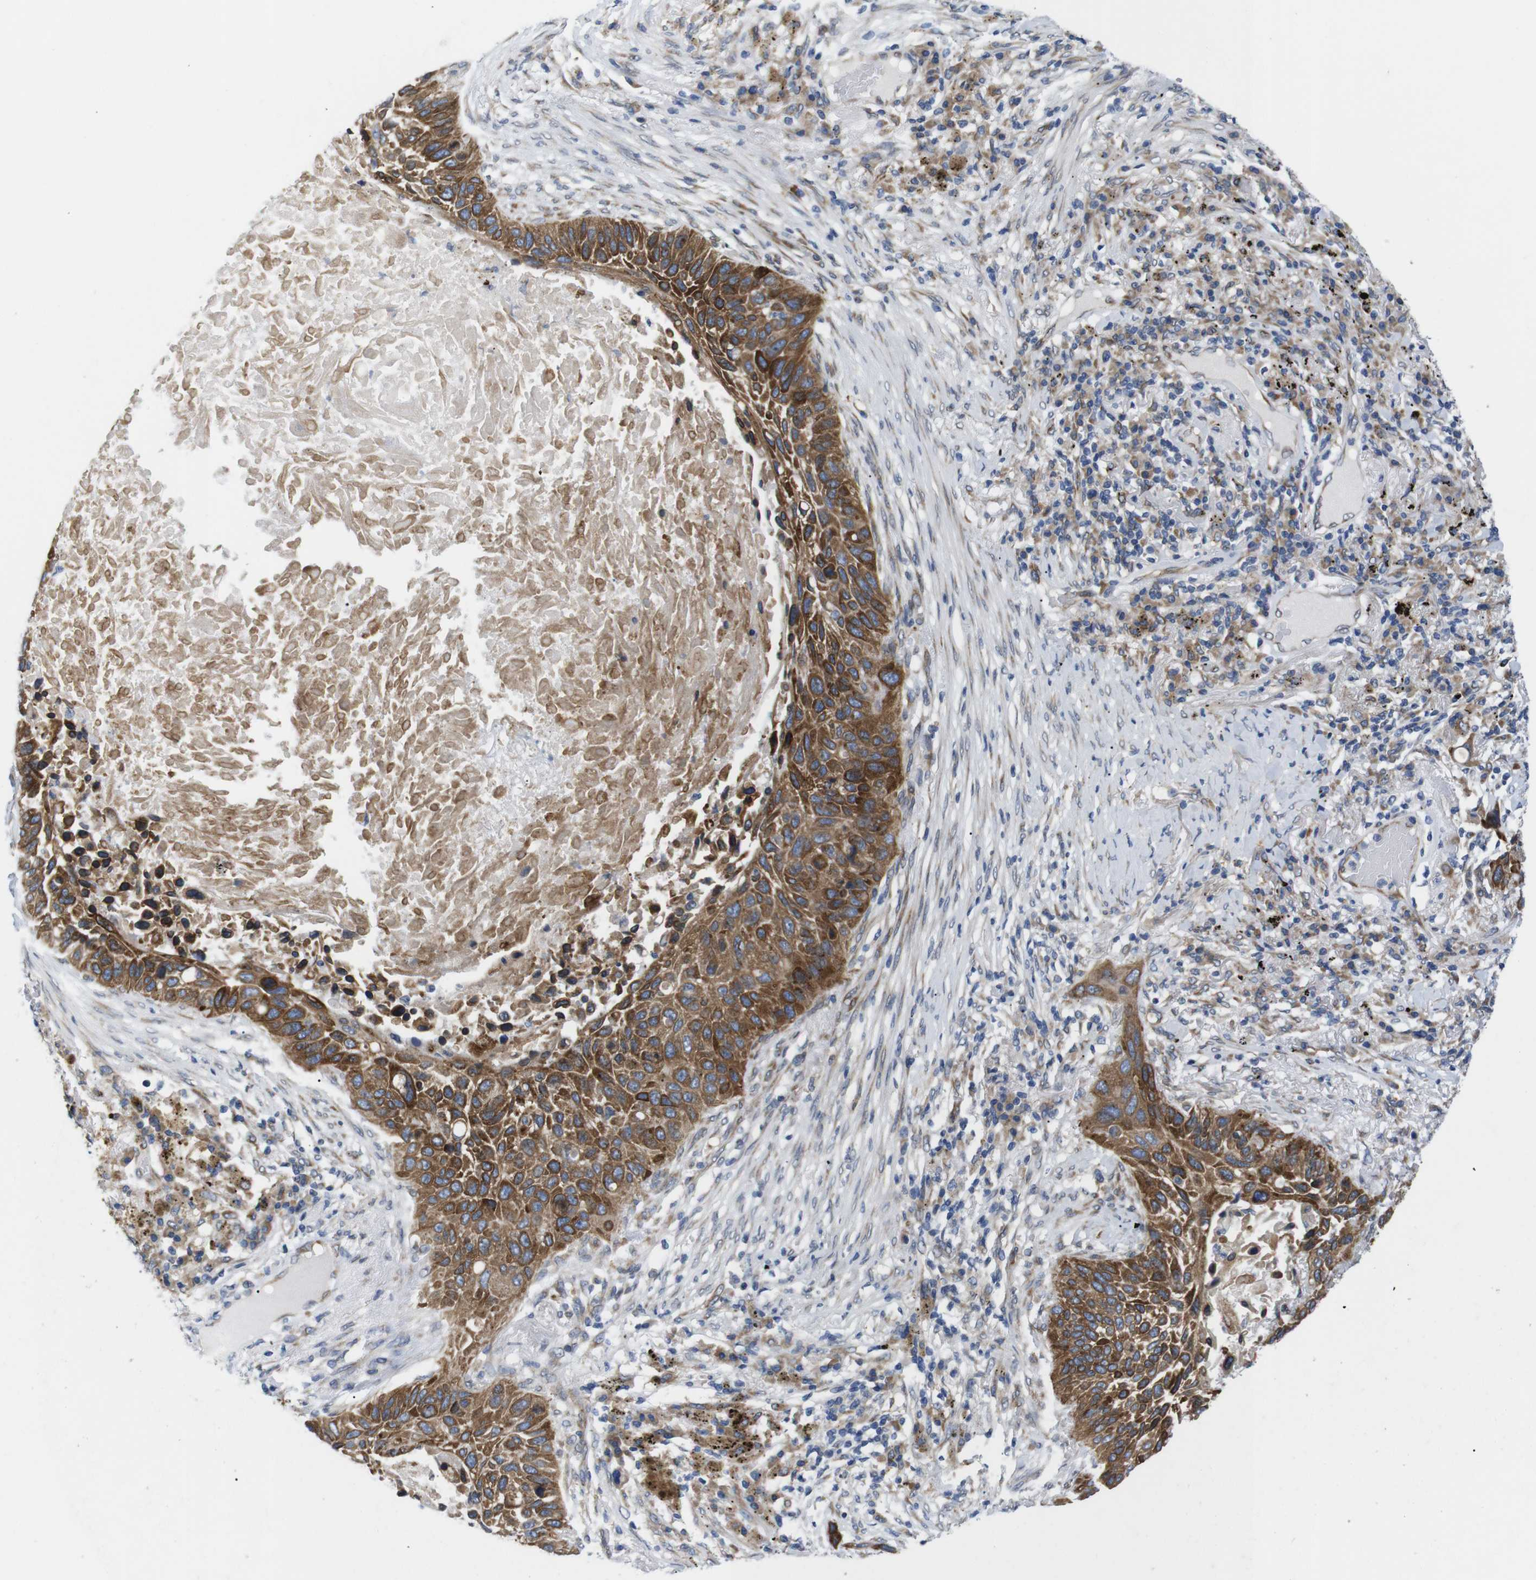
{"staining": {"intensity": "strong", "quantity": ">75%", "location": "cytoplasmic/membranous"}, "tissue": "lung cancer", "cell_type": "Tumor cells", "image_type": "cancer", "snomed": [{"axis": "morphology", "description": "Squamous cell carcinoma, NOS"}, {"axis": "topography", "description": "Lung"}], "caption": "Protein expression analysis of lung cancer shows strong cytoplasmic/membranous positivity in approximately >75% of tumor cells. (Brightfield microscopy of DAB IHC at high magnification).", "gene": "HACD3", "patient": {"sex": "male", "age": 57}}